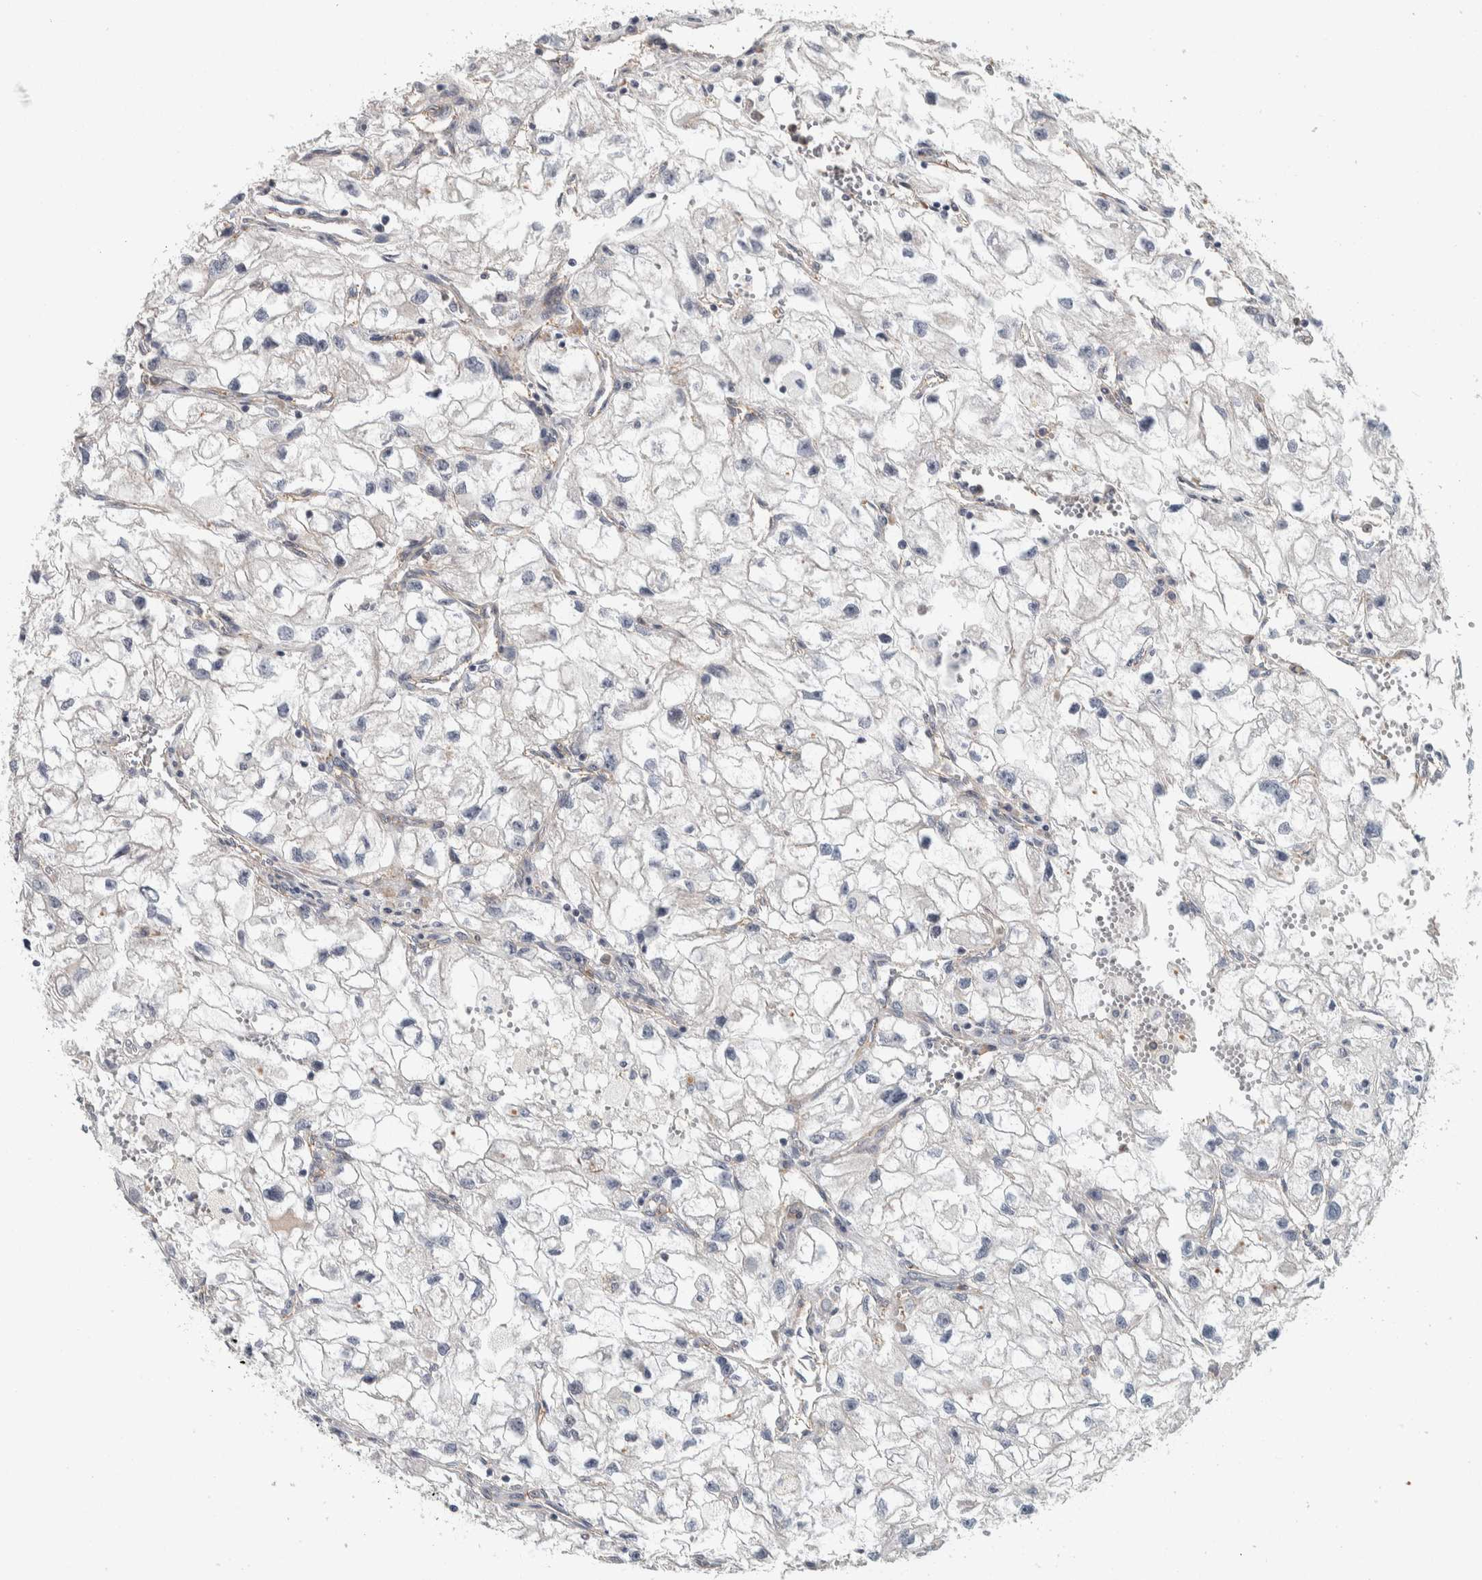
{"staining": {"intensity": "negative", "quantity": "none", "location": "none"}, "tissue": "renal cancer", "cell_type": "Tumor cells", "image_type": "cancer", "snomed": [{"axis": "morphology", "description": "Adenocarcinoma, NOS"}, {"axis": "topography", "description": "Kidney"}], "caption": "Tumor cells are negative for brown protein staining in renal cancer. (Immunohistochemistry, brightfield microscopy, high magnification).", "gene": "KCNJ3", "patient": {"sex": "female", "age": 70}}